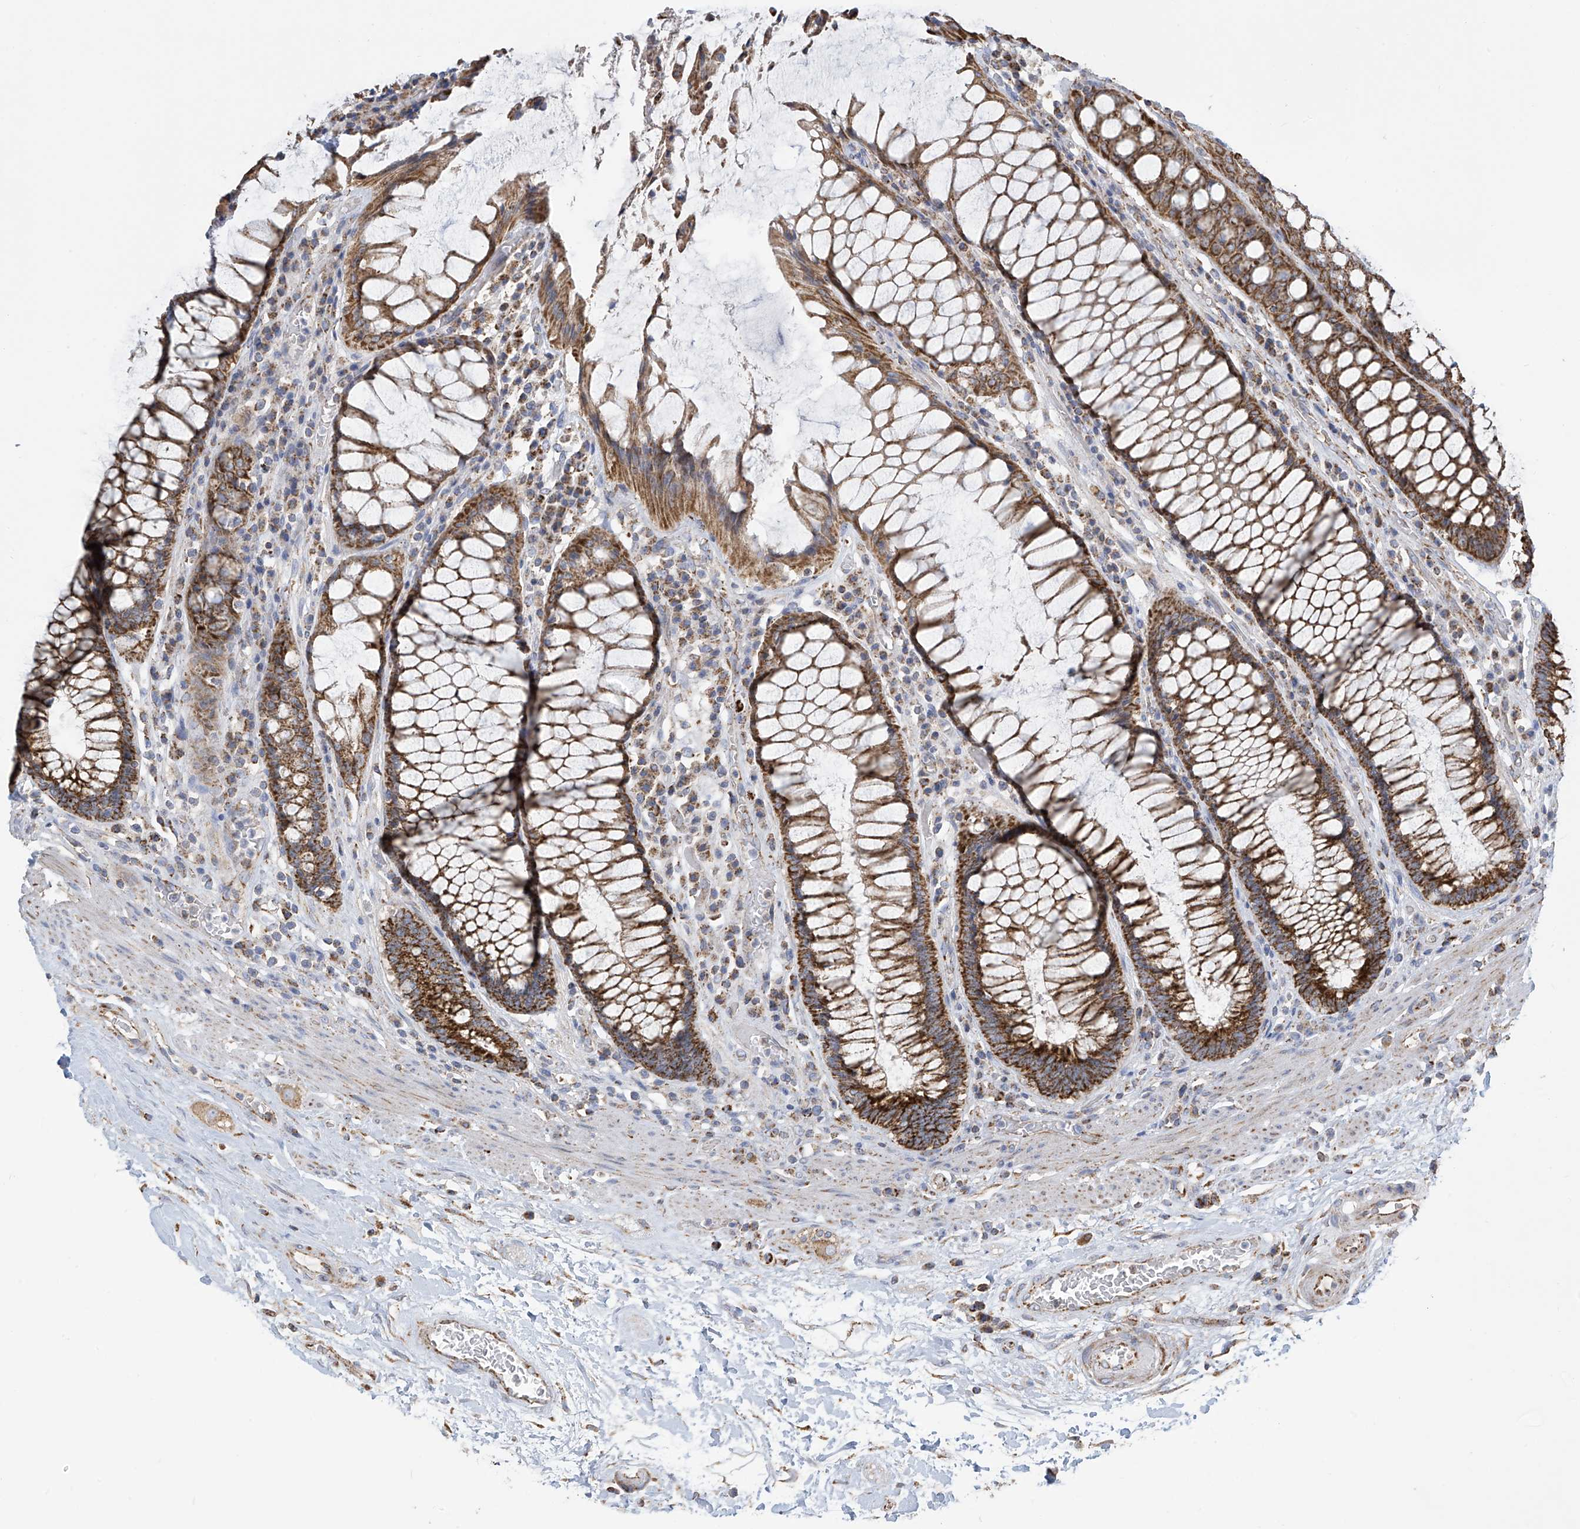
{"staining": {"intensity": "strong", "quantity": ">75%", "location": "cytoplasmic/membranous"}, "tissue": "rectum", "cell_type": "Glandular cells", "image_type": "normal", "snomed": [{"axis": "morphology", "description": "Normal tissue, NOS"}, {"axis": "topography", "description": "Rectum"}], "caption": "Protein expression analysis of unremarkable rectum displays strong cytoplasmic/membranous staining in about >75% of glandular cells.", "gene": "PNPT1", "patient": {"sex": "male", "age": 64}}